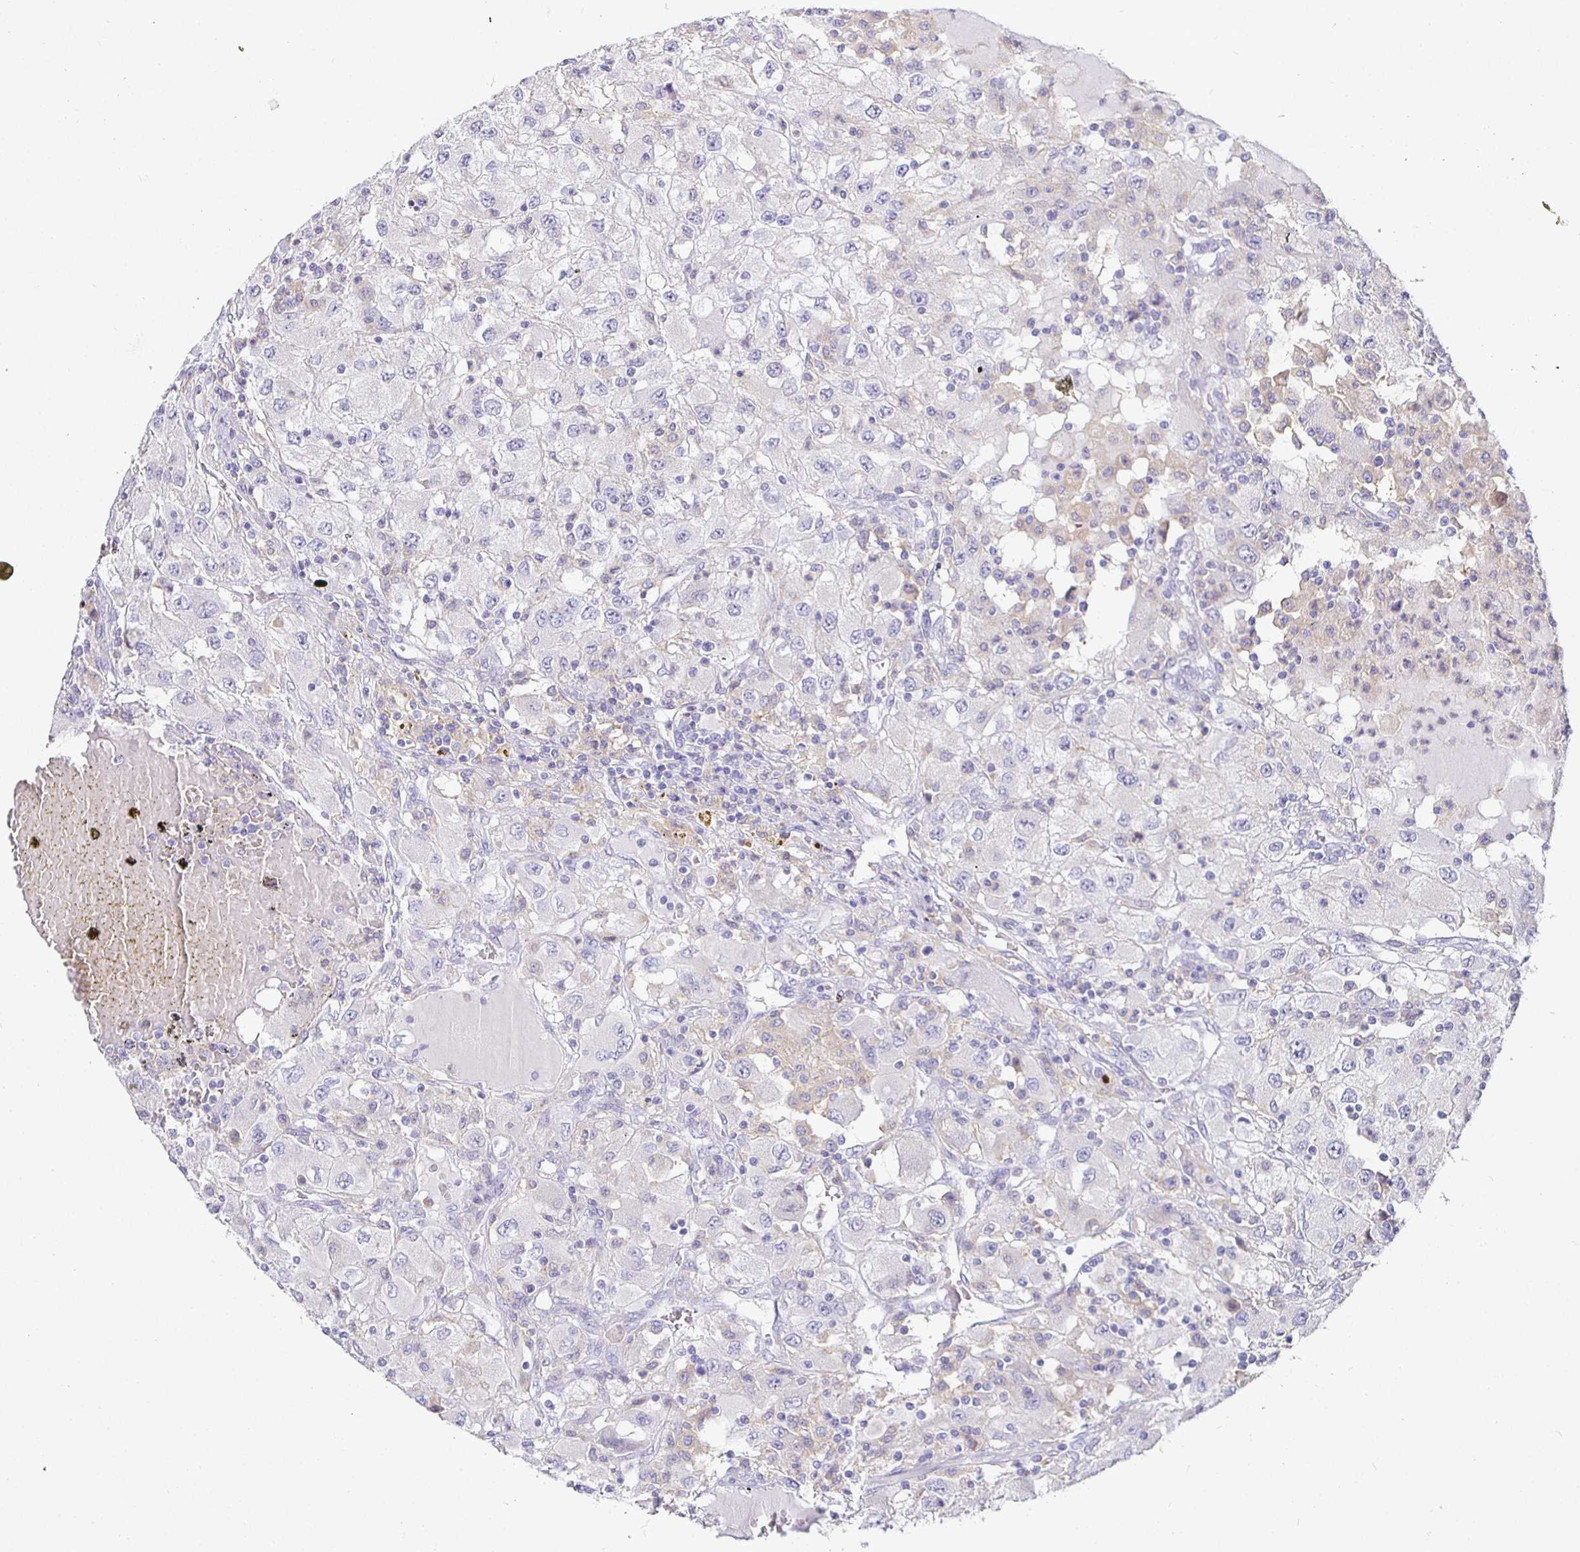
{"staining": {"intensity": "negative", "quantity": "none", "location": "none"}, "tissue": "renal cancer", "cell_type": "Tumor cells", "image_type": "cancer", "snomed": [{"axis": "morphology", "description": "Adenocarcinoma, NOS"}, {"axis": "topography", "description": "Kidney"}], "caption": "Immunohistochemistry (IHC) micrograph of neoplastic tissue: adenocarcinoma (renal) stained with DAB reveals no significant protein positivity in tumor cells. Nuclei are stained in blue.", "gene": "SIRPA", "patient": {"sex": "female", "age": 67}}